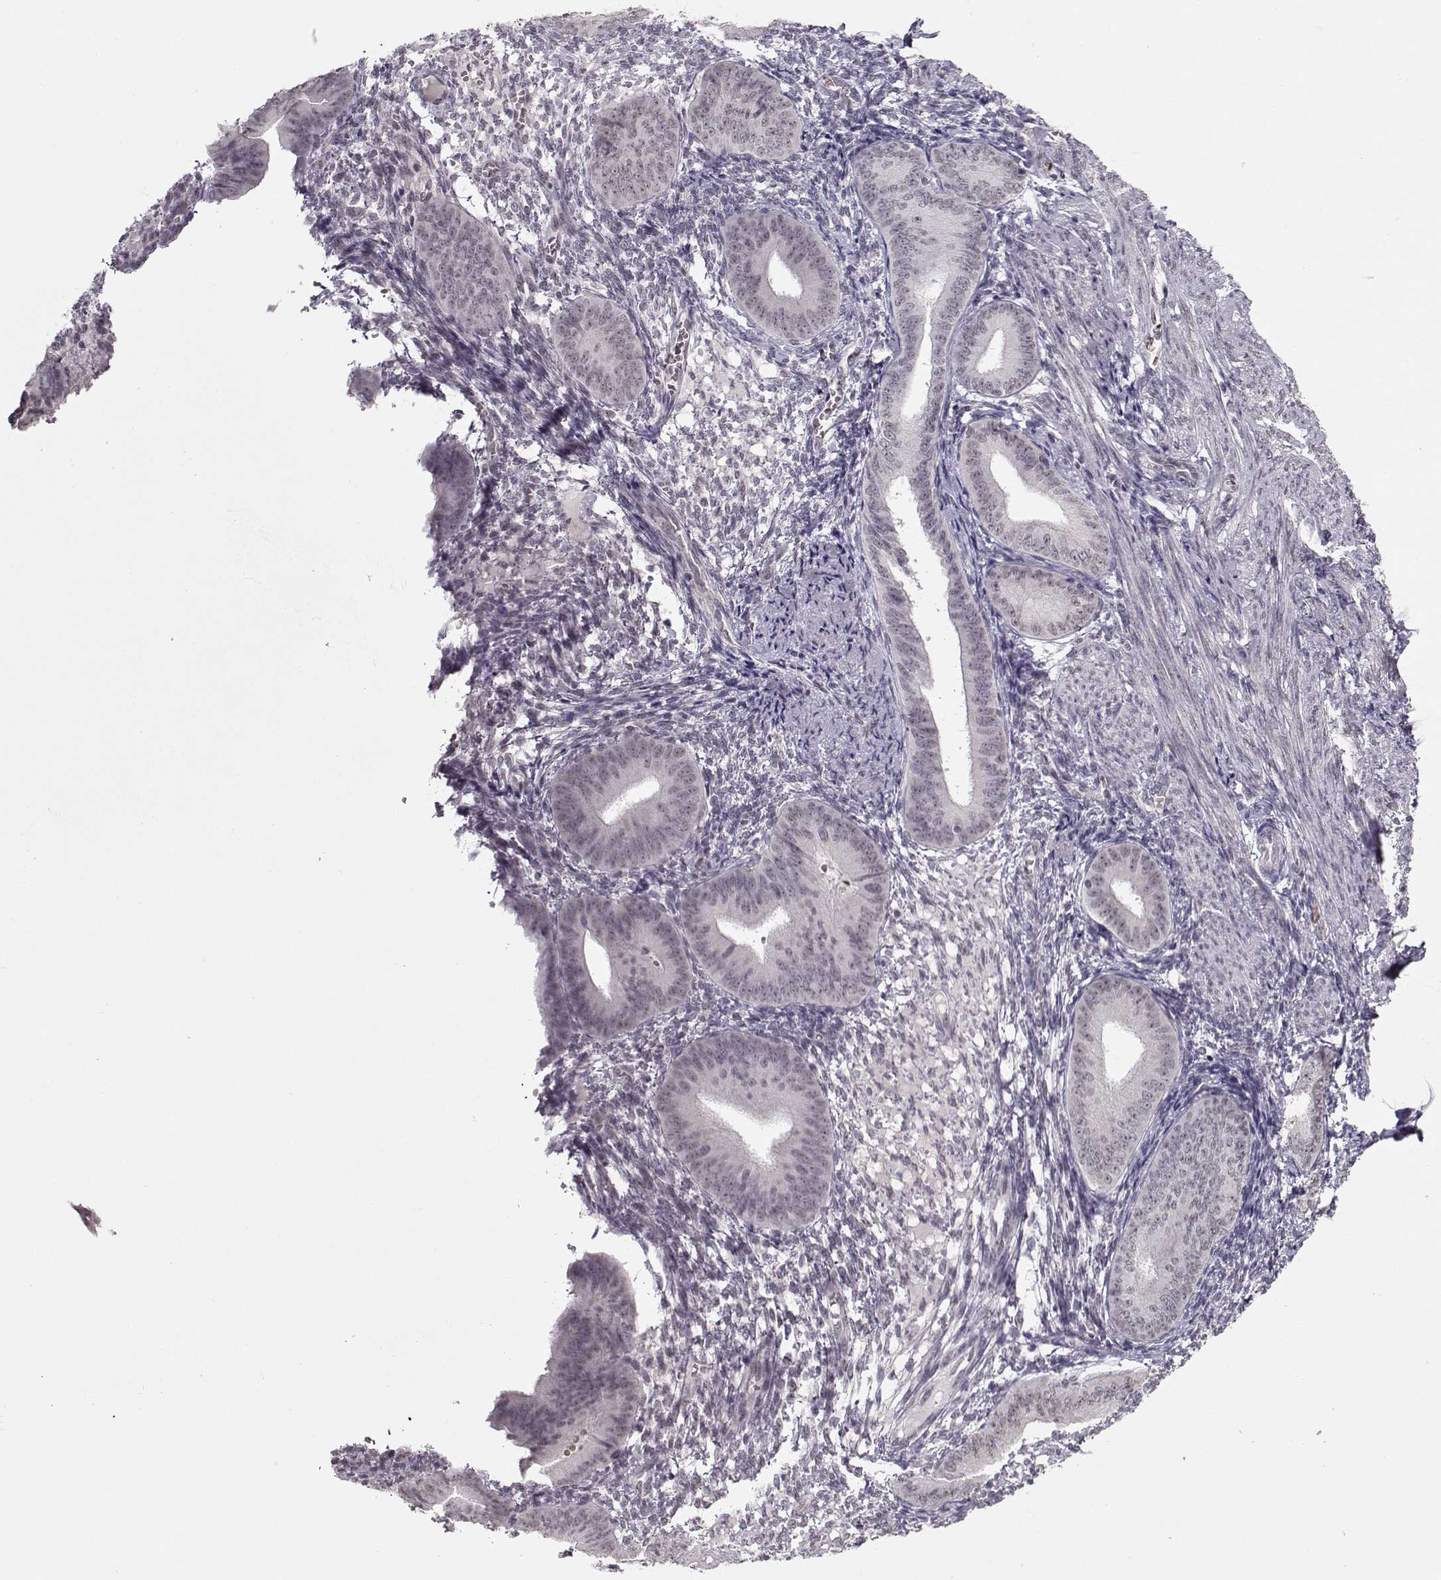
{"staining": {"intensity": "negative", "quantity": "none", "location": "none"}, "tissue": "endometrium", "cell_type": "Cells in endometrial stroma", "image_type": "normal", "snomed": [{"axis": "morphology", "description": "Normal tissue, NOS"}, {"axis": "topography", "description": "Endometrium"}], "caption": "The micrograph demonstrates no staining of cells in endometrial stroma in normal endometrium. Brightfield microscopy of immunohistochemistry (IHC) stained with DAB (brown) and hematoxylin (blue), captured at high magnification.", "gene": "PCP4", "patient": {"sex": "female", "age": 39}}